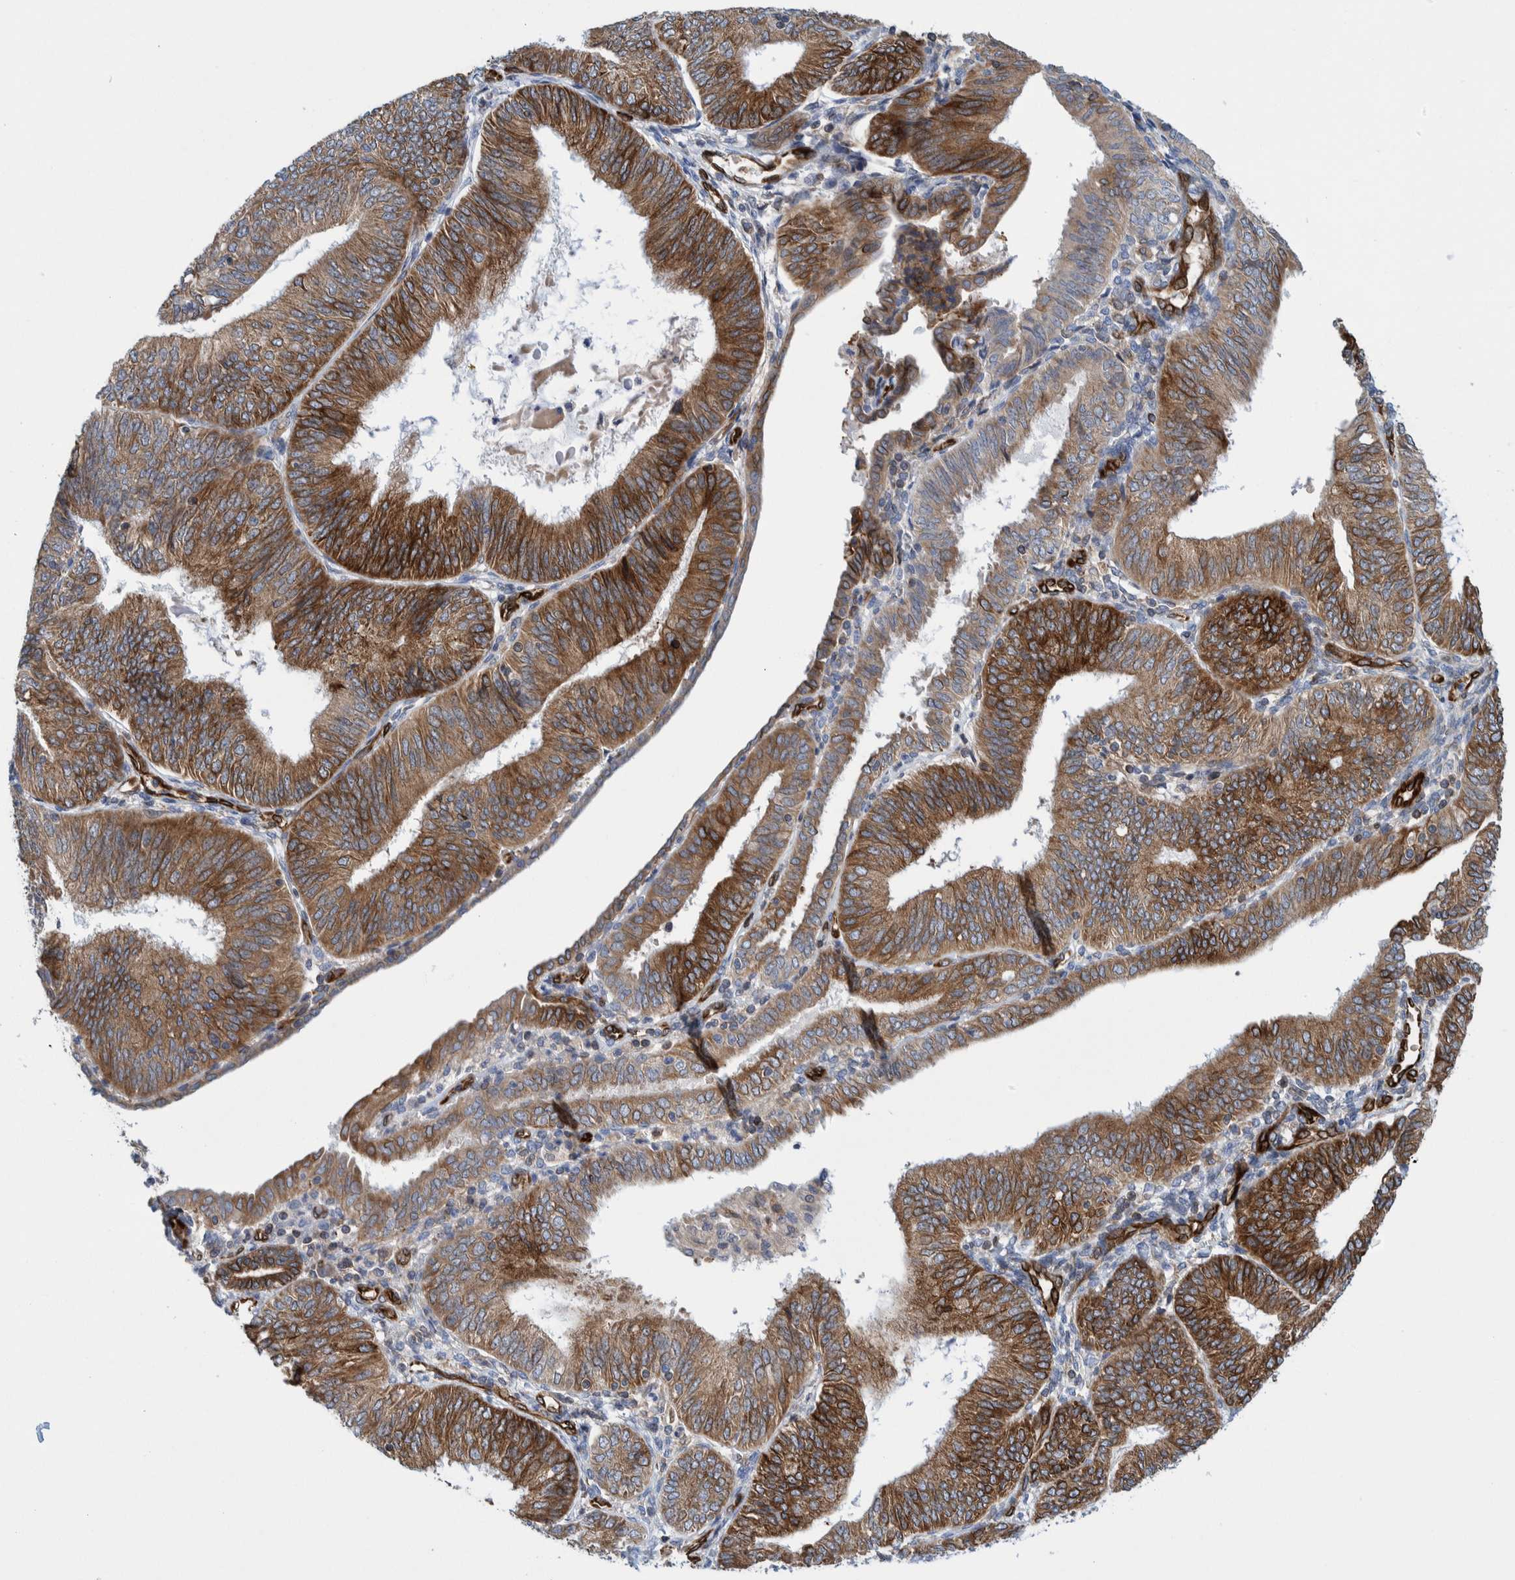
{"staining": {"intensity": "moderate", "quantity": ">75%", "location": "cytoplasmic/membranous"}, "tissue": "endometrial cancer", "cell_type": "Tumor cells", "image_type": "cancer", "snomed": [{"axis": "morphology", "description": "Adenocarcinoma, NOS"}, {"axis": "topography", "description": "Endometrium"}], "caption": "This is a micrograph of immunohistochemistry (IHC) staining of endometrial adenocarcinoma, which shows moderate positivity in the cytoplasmic/membranous of tumor cells.", "gene": "THEM6", "patient": {"sex": "female", "age": 58}}